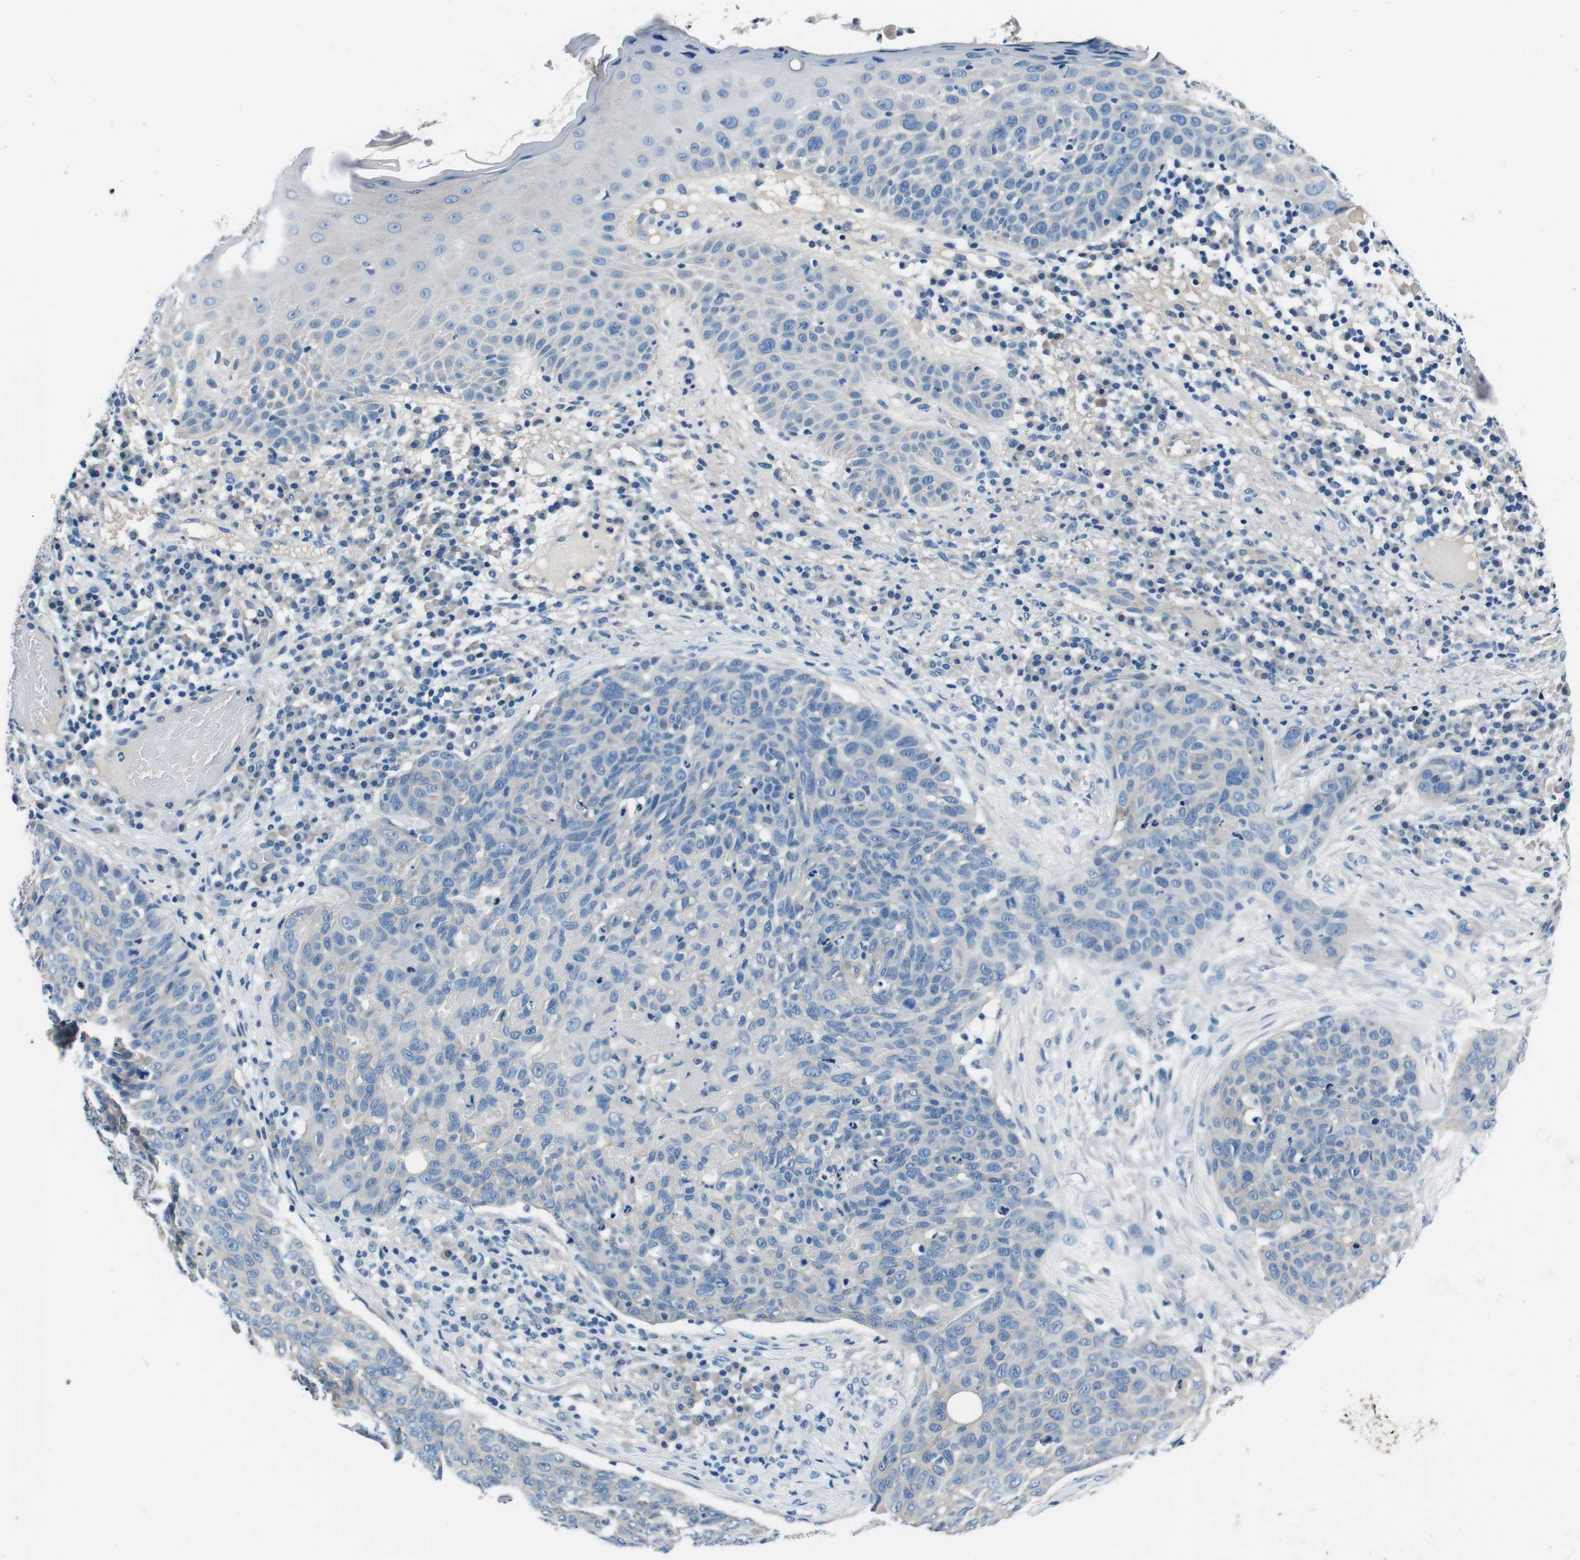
{"staining": {"intensity": "negative", "quantity": "none", "location": "none"}, "tissue": "skin cancer", "cell_type": "Tumor cells", "image_type": "cancer", "snomed": [{"axis": "morphology", "description": "Squamous cell carcinoma in situ, NOS"}, {"axis": "morphology", "description": "Squamous cell carcinoma, NOS"}, {"axis": "topography", "description": "Skin"}], "caption": "There is no significant staining in tumor cells of skin cancer.", "gene": "CASQ1", "patient": {"sex": "male", "age": 93}}